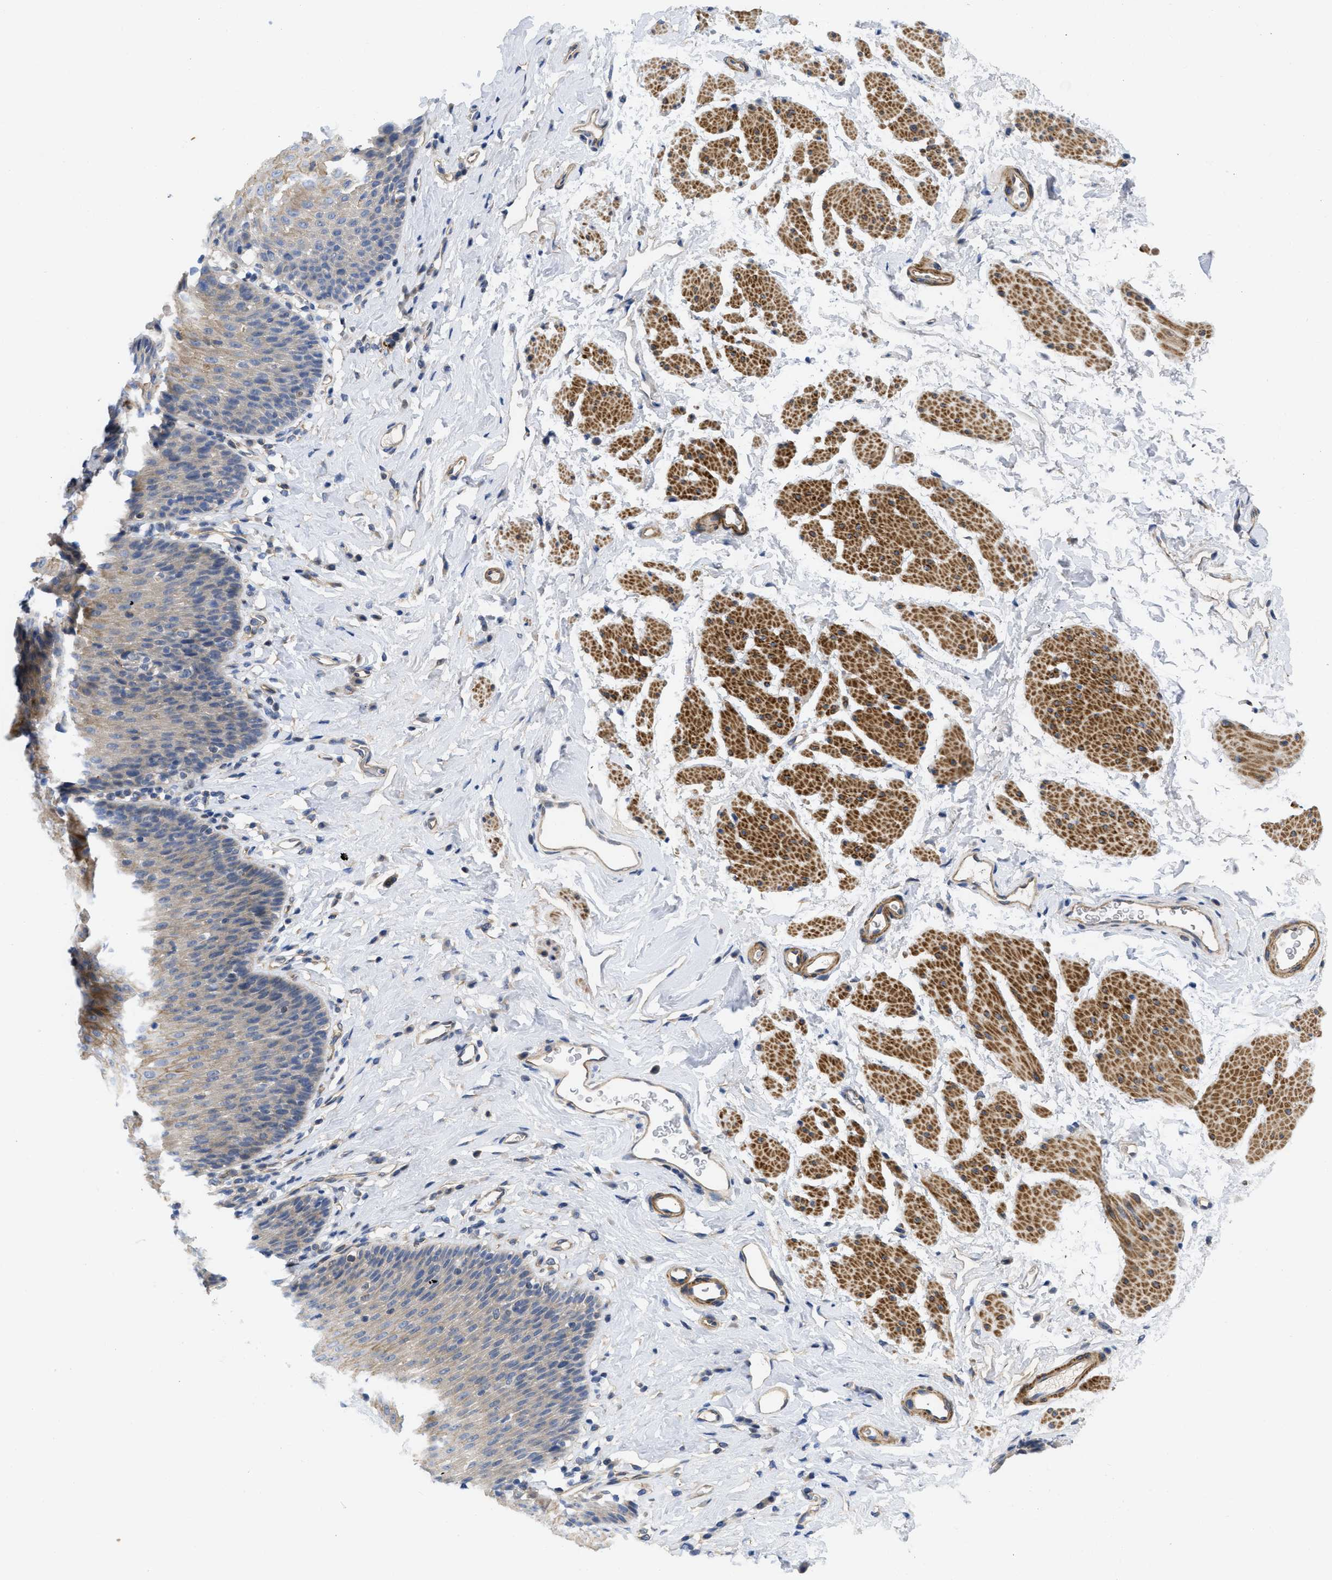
{"staining": {"intensity": "moderate", "quantity": "25%-75%", "location": "cytoplasmic/membranous"}, "tissue": "esophagus", "cell_type": "Squamous epithelial cells", "image_type": "normal", "snomed": [{"axis": "morphology", "description": "Normal tissue, NOS"}, {"axis": "topography", "description": "Esophagus"}], "caption": "Human esophagus stained for a protein (brown) demonstrates moderate cytoplasmic/membranous positive expression in approximately 25%-75% of squamous epithelial cells.", "gene": "ARHGEF26", "patient": {"sex": "female", "age": 61}}